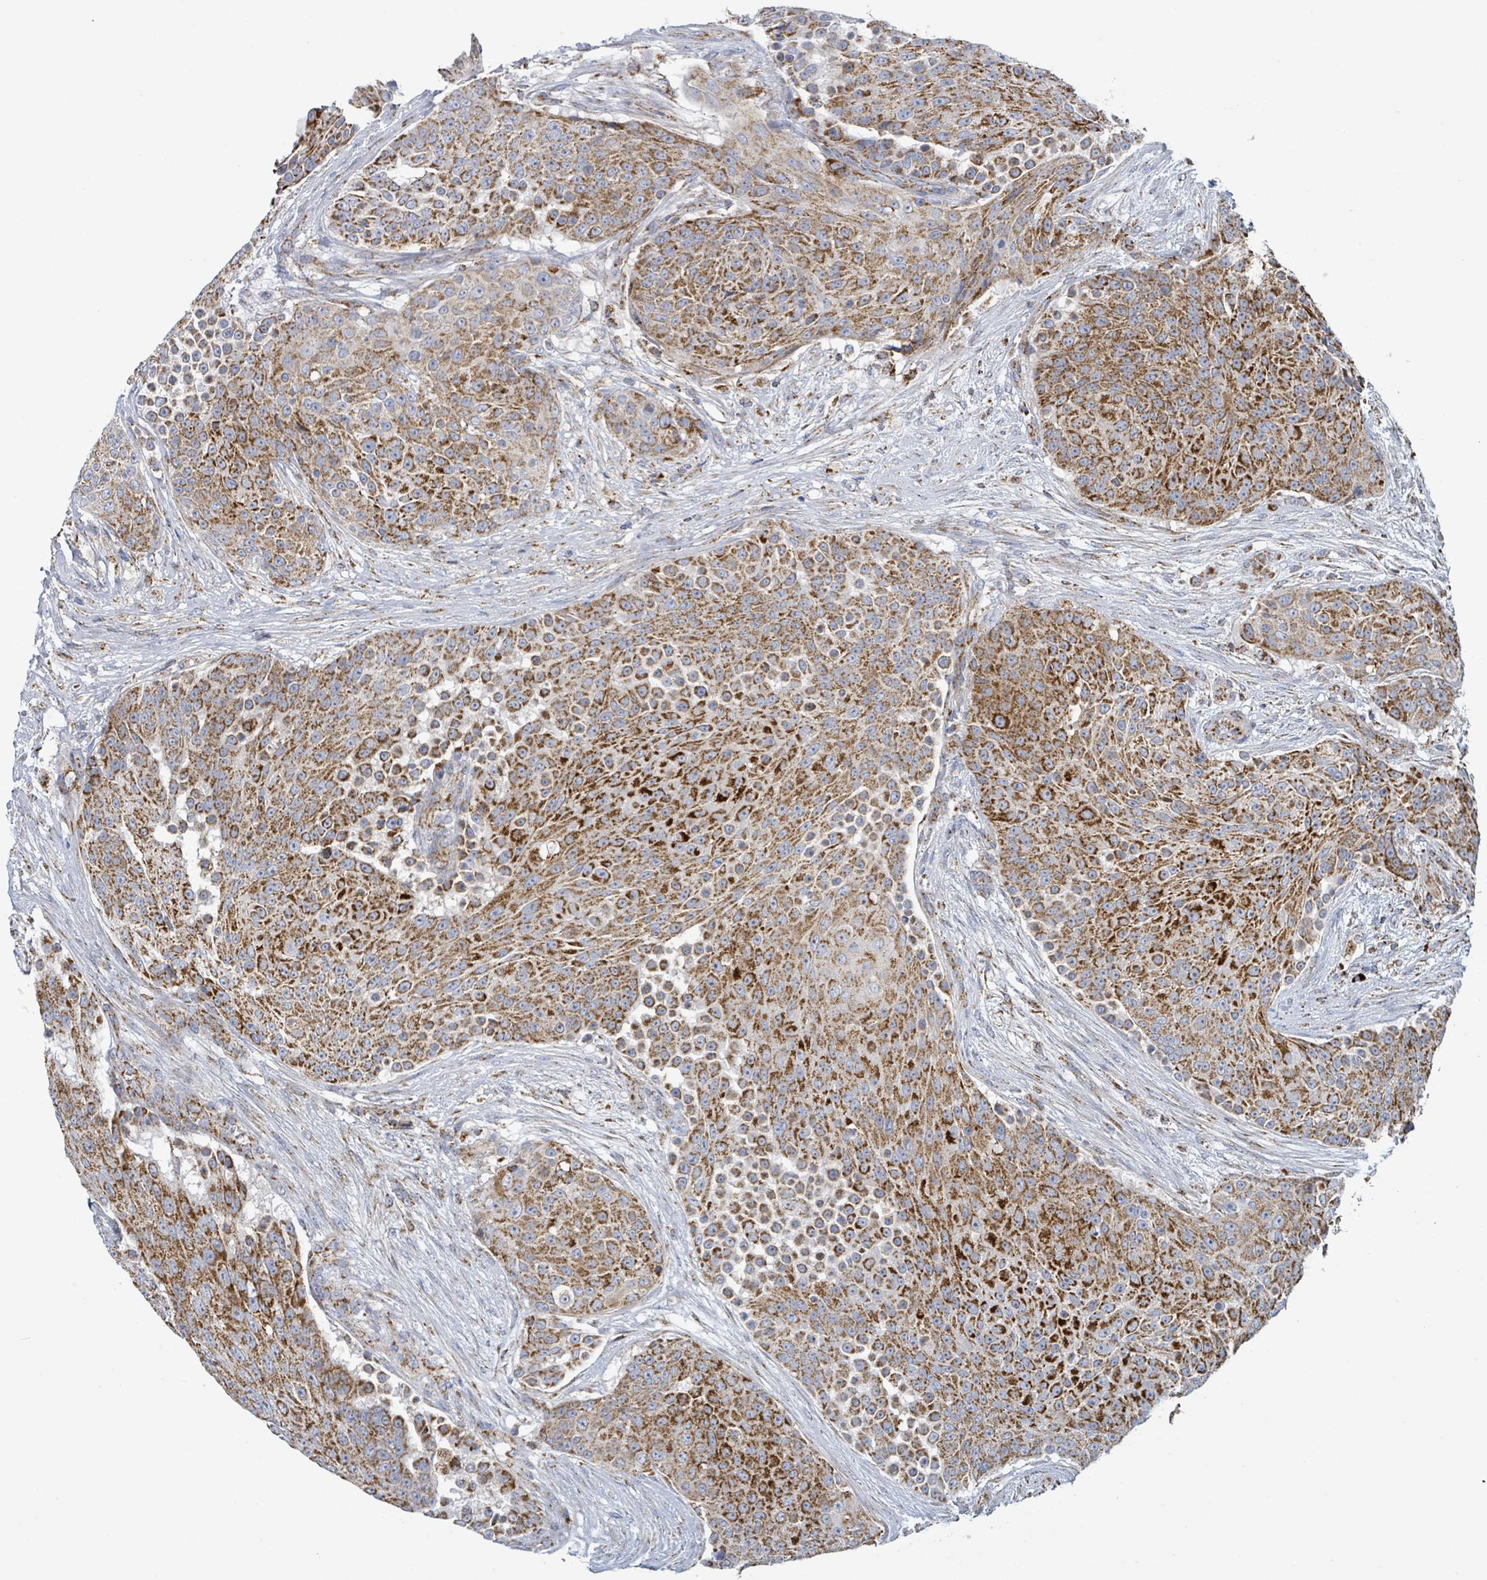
{"staining": {"intensity": "strong", "quantity": ">75%", "location": "cytoplasmic/membranous"}, "tissue": "urothelial cancer", "cell_type": "Tumor cells", "image_type": "cancer", "snomed": [{"axis": "morphology", "description": "Urothelial carcinoma, High grade"}, {"axis": "topography", "description": "Urinary bladder"}], "caption": "Immunohistochemistry (DAB (3,3'-diaminobenzidine)) staining of human urothelial cancer exhibits strong cytoplasmic/membranous protein positivity in about >75% of tumor cells.", "gene": "SUCLG2", "patient": {"sex": "female", "age": 63}}